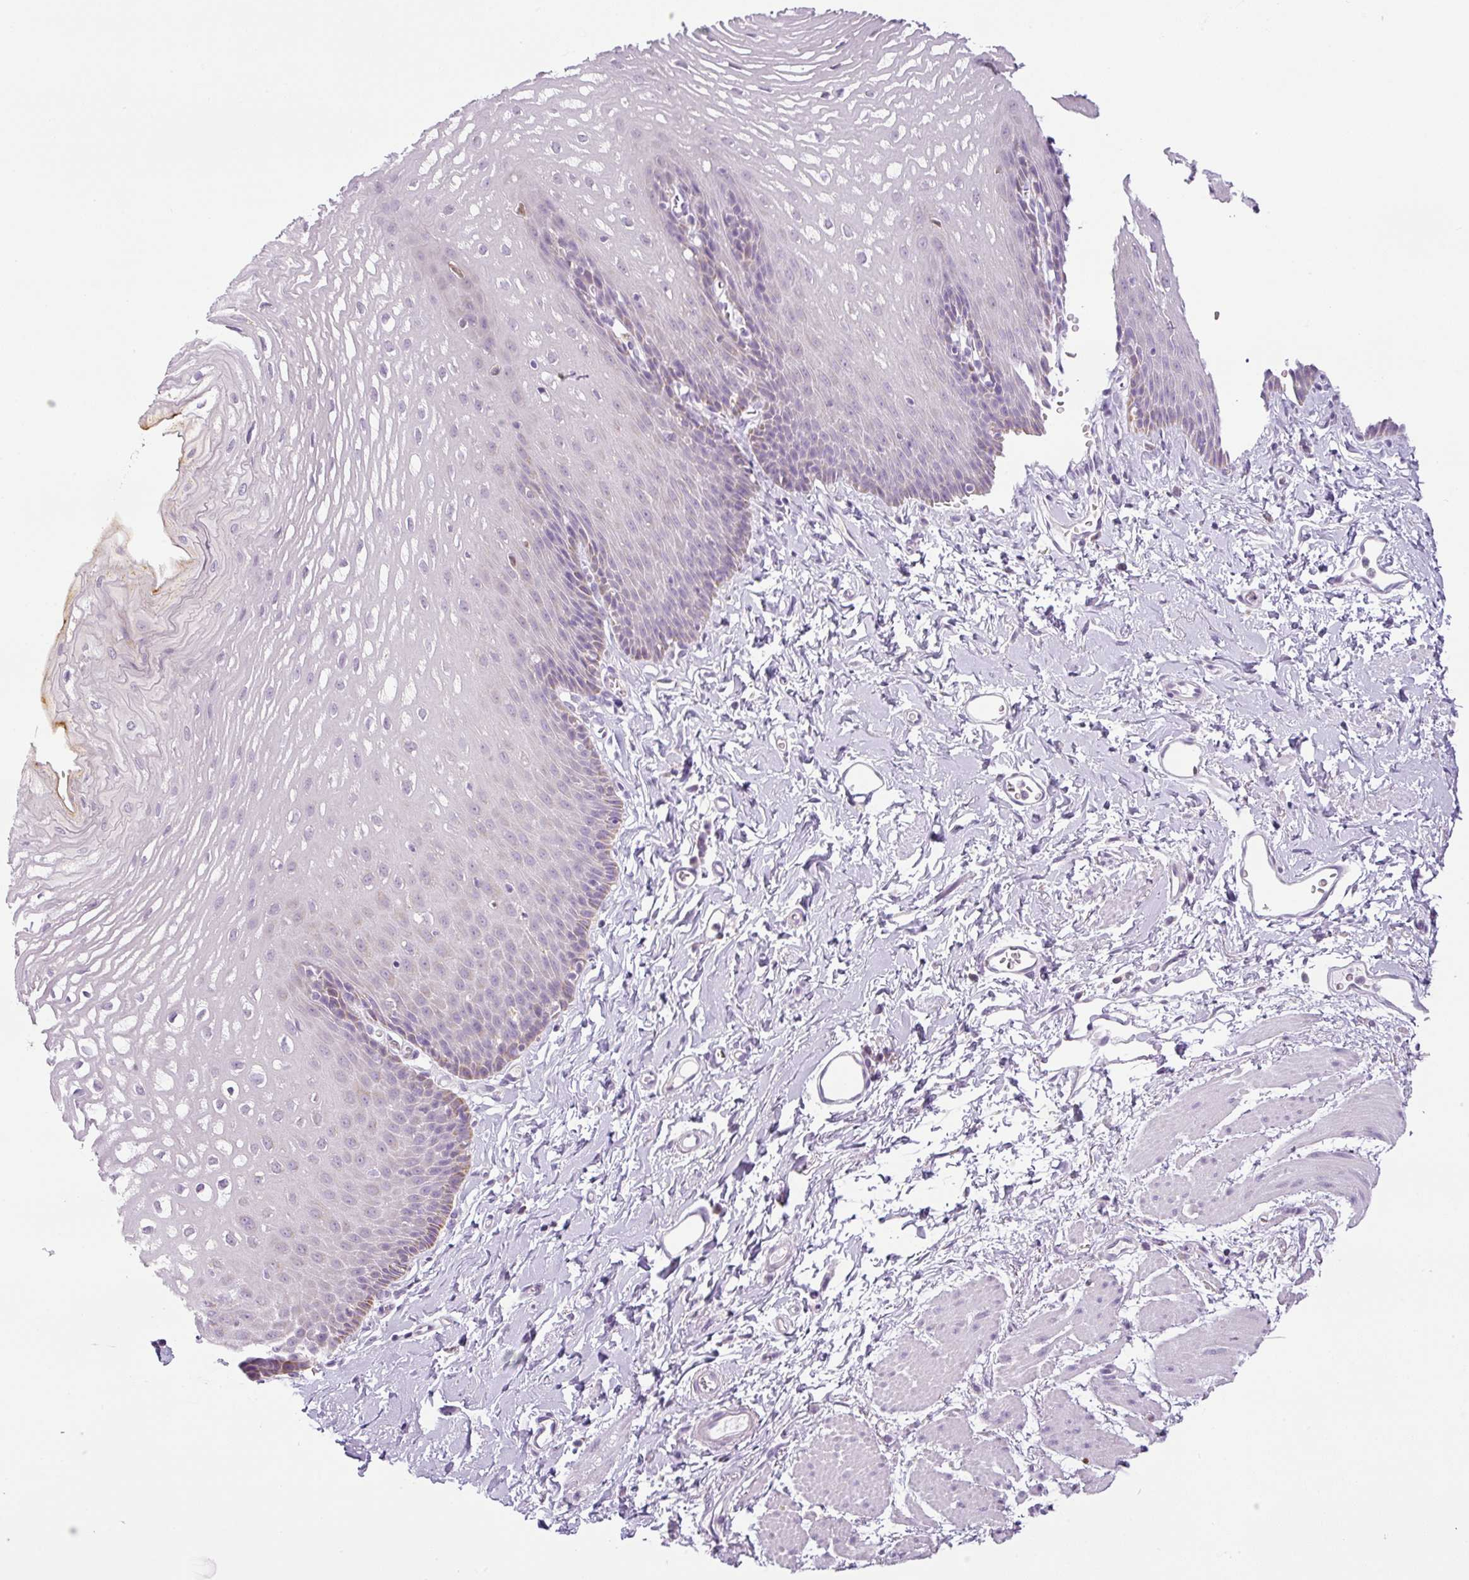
{"staining": {"intensity": "moderate", "quantity": "<25%", "location": "cytoplasmic/membranous"}, "tissue": "esophagus", "cell_type": "Squamous epithelial cells", "image_type": "normal", "snomed": [{"axis": "morphology", "description": "Normal tissue, NOS"}, {"axis": "topography", "description": "Esophagus"}], "caption": "High-power microscopy captured an IHC photomicrograph of normal esophagus, revealing moderate cytoplasmic/membranous staining in about <25% of squamous epithelial cells.", "gene": "HMCN2", "patient": {"sex": "male", "age": 70}}